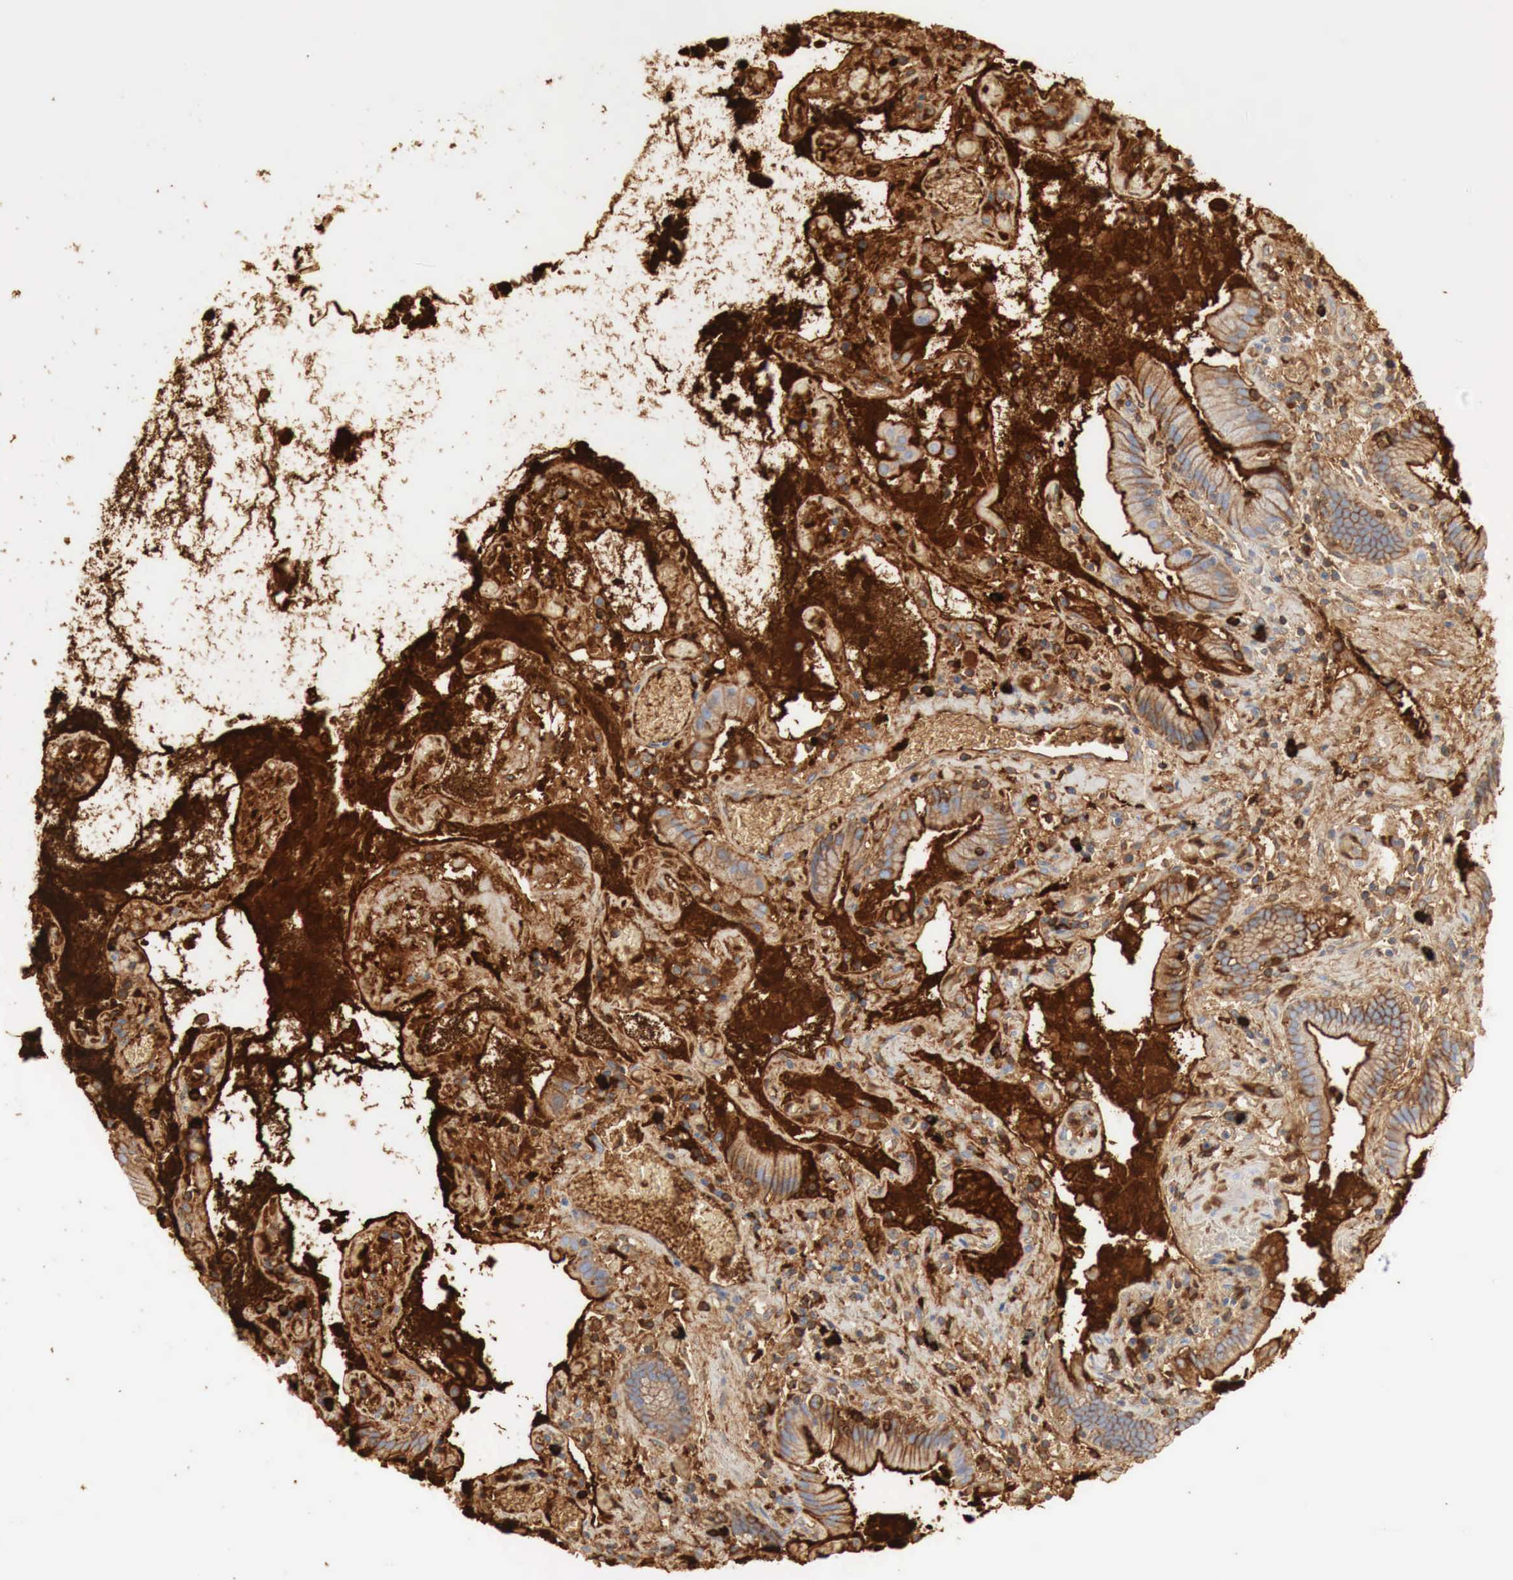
{"staining": {"intensity": "strong", "quantity": ">75%", "location": "cytoplasmic/membranous"}, "tissue": "gallbladder", "cell_type": "Glandular cells", "image_type": "normal", "snomed": [{"axis": "morphology", "description": "Normal tissue, NOS"}, {"axis": "topography", "description": "Gallbladder"}], "caption": "Immunohistochemical staining of normal human gallbladder demonstrates >75% levels of strong cytoplasmic/membranous protein positivity in approximately >75% of glandular cells.", "gene": "IGLC3", "patient": {"sex": "male", "age": 73}}